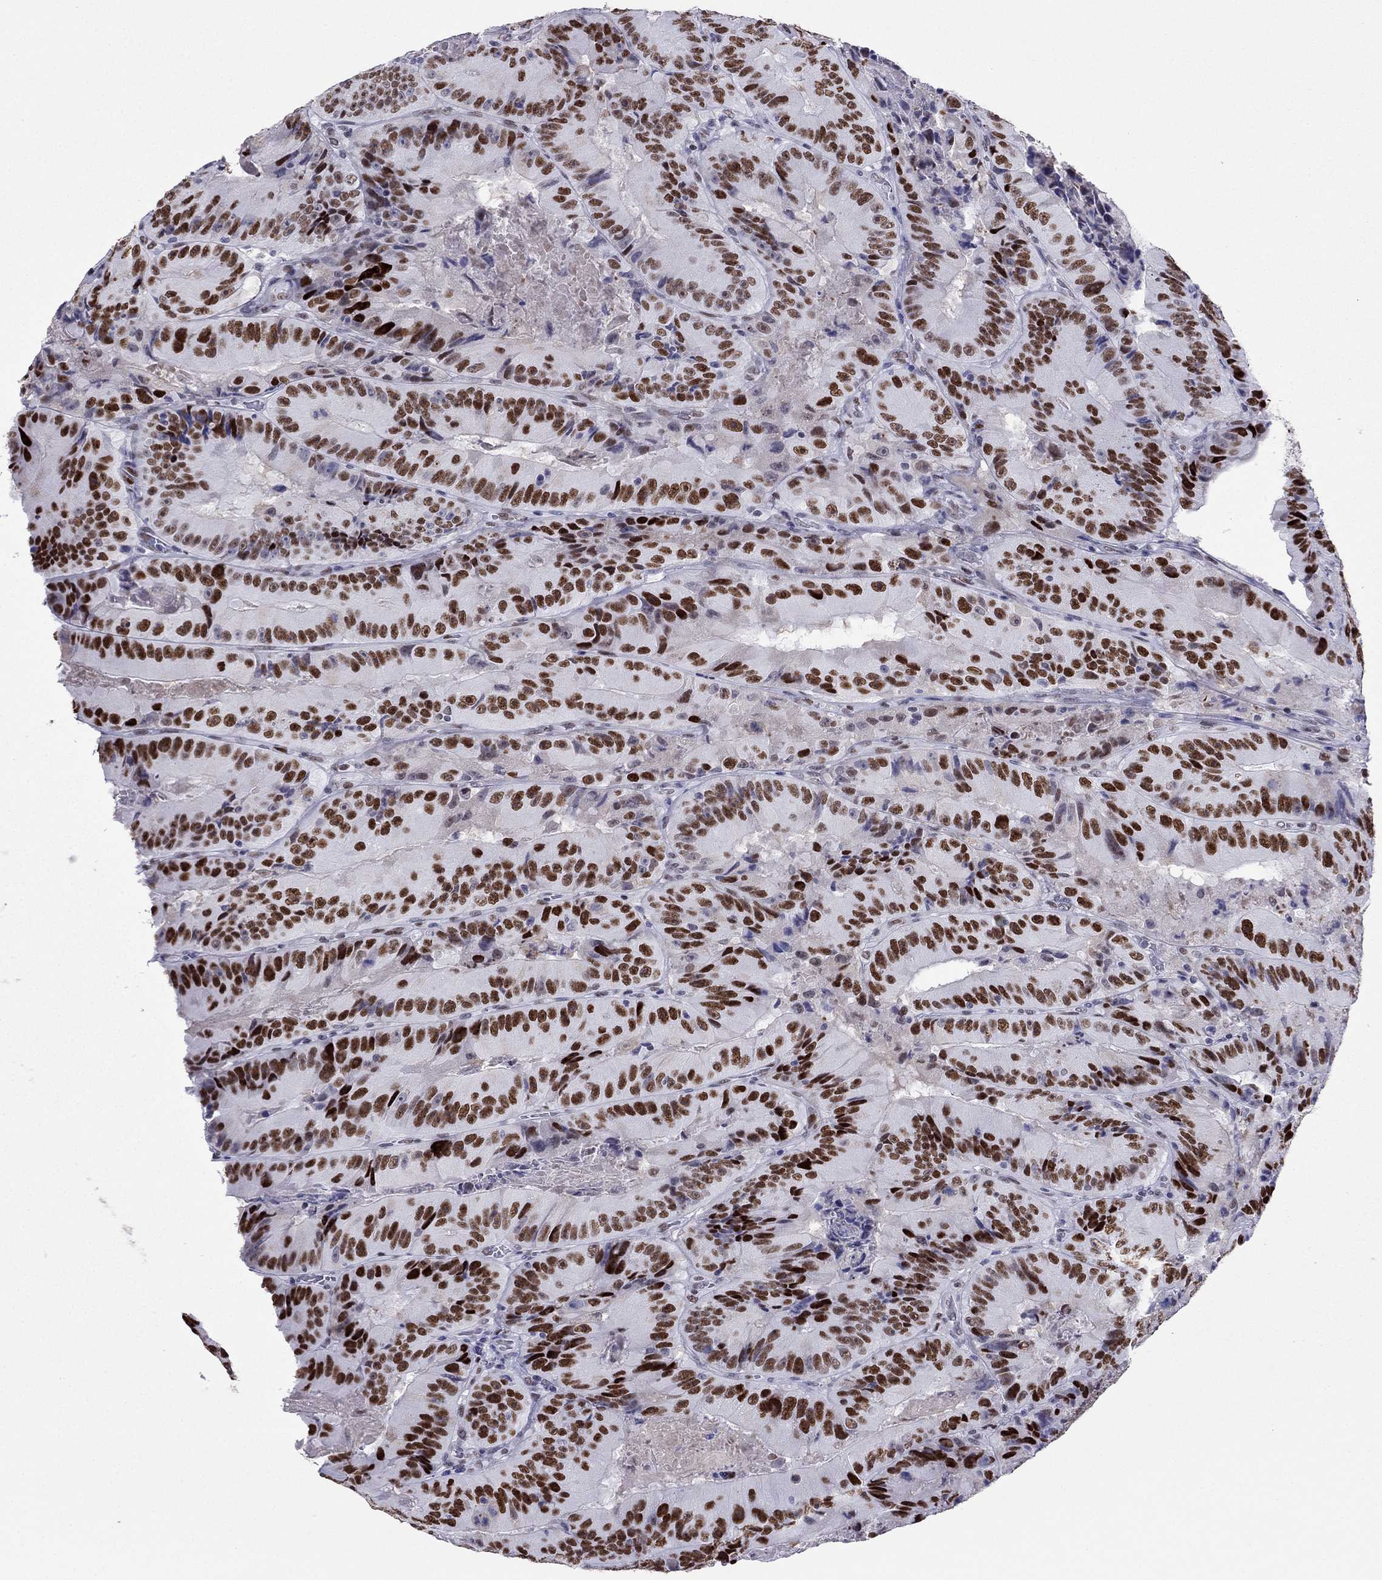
{"staining": {"intensity": "strong", "quantity": ">75%", "location": "nuclear"}, "tissue": "colorectal cancer", "cell_type": "Tumor cells", "image_type": "cancer", "snomed": [{"axis": "morphology", "description": "Adenocarcinoma, NOS"}, {"axis": "topography", "description": "Colon"}], "caption": "A brown stain highlights strong nuclear staining of a protein in colorectal cancer tumor cells. (Stains: DAB in brown, nuclei in blue, Microscopy: brightfield microscopy at high magnification).", "gene": "PPM1G", "patient": {"sex": "female", "age": 86}}